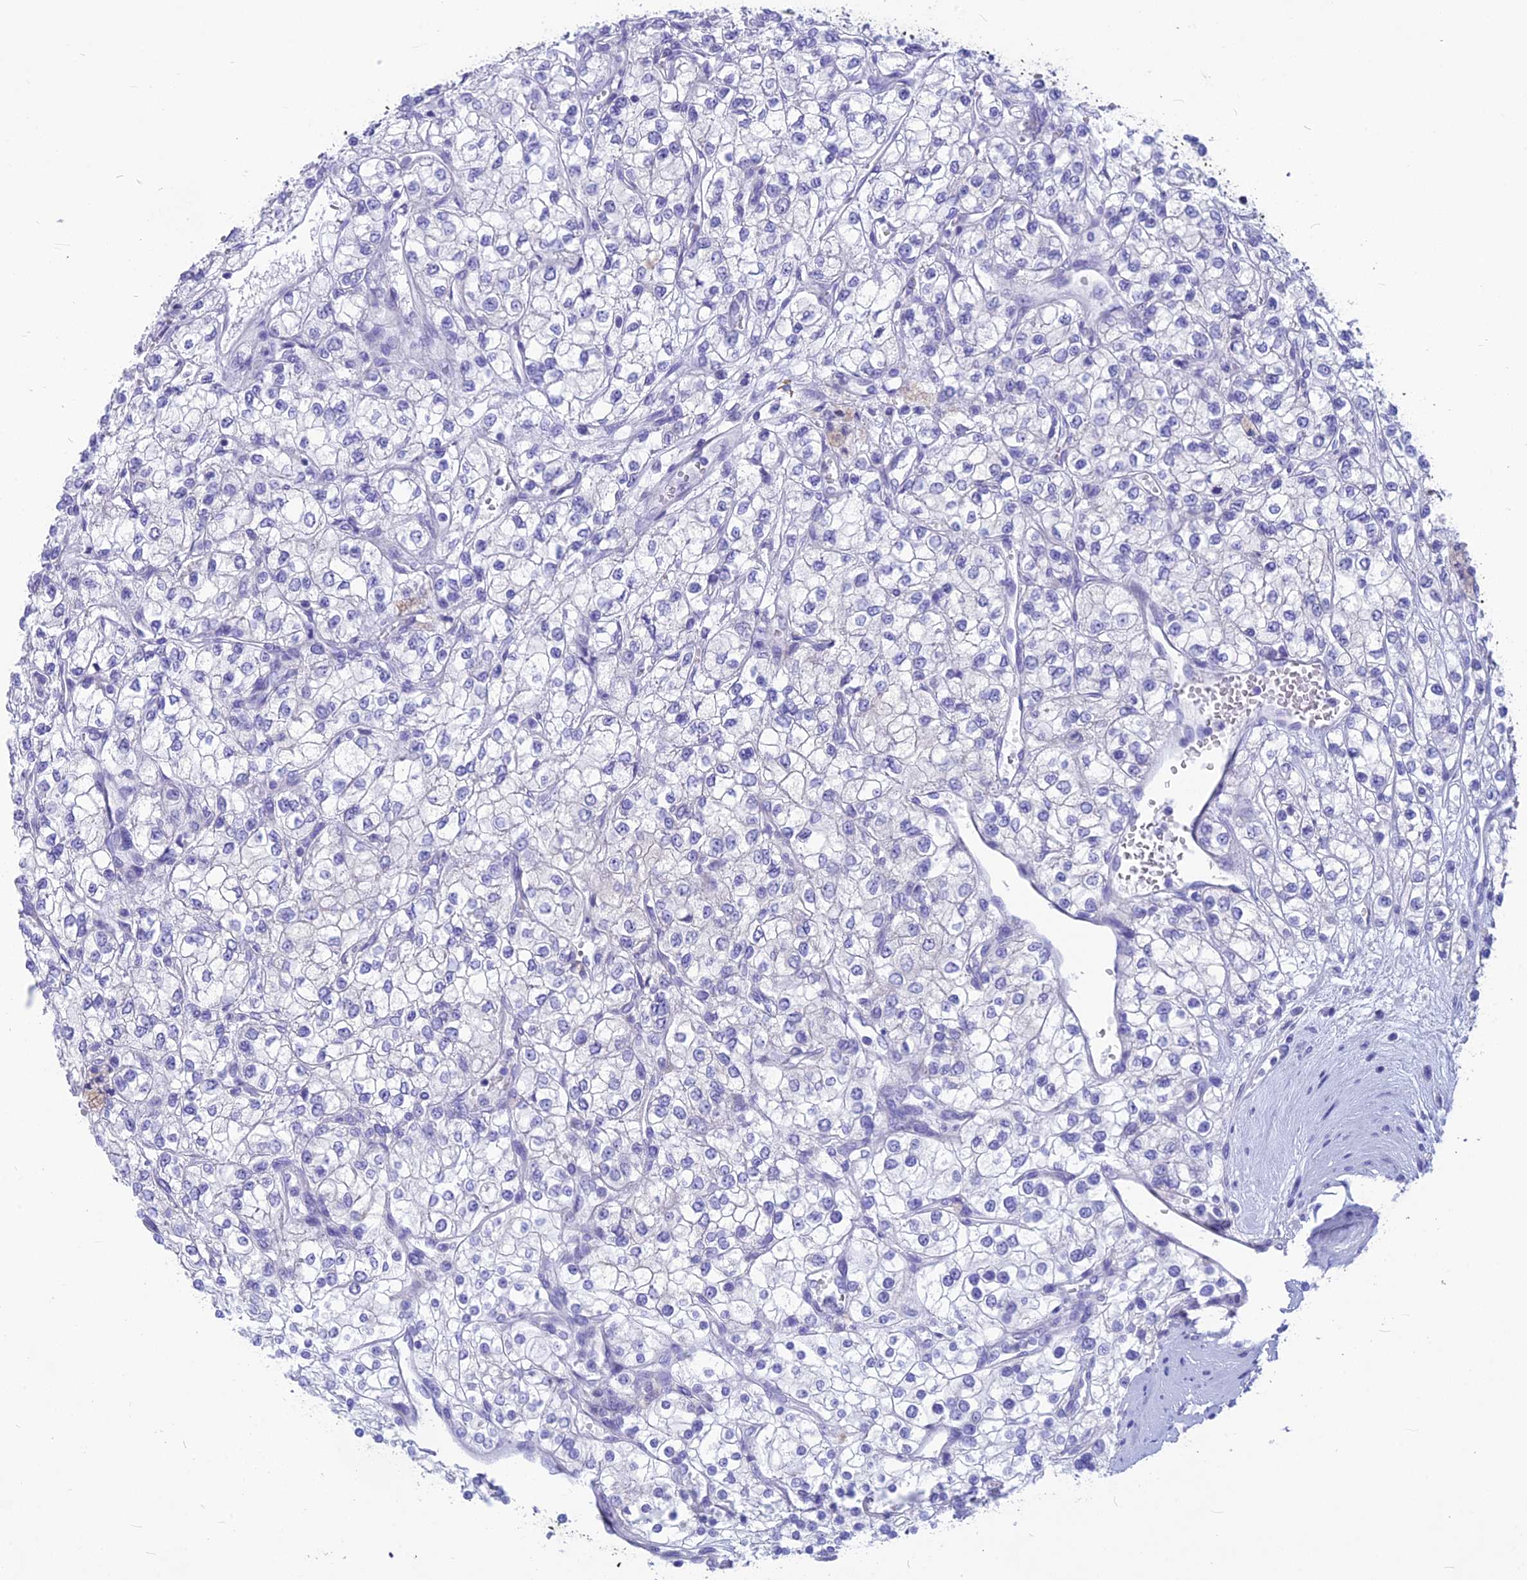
{"staining": {"intensity": "negative", "quantity": "none", "location": "none"}, "tissue": "renal cancer", "cell_type": "Tumor cells", "image_type": "cancer", "snomed": [{"axis": "morphology", "description": "Adenocarcinoma, NOS"}, {"axis": "topography", "description": "Kidney"}], "caption": "There is no significant positivity in tumor cells of renal cancer. (DAB IHC, high magnification).", "gene": "SNTN", "patient": {"sex": "male", "age": 80}}